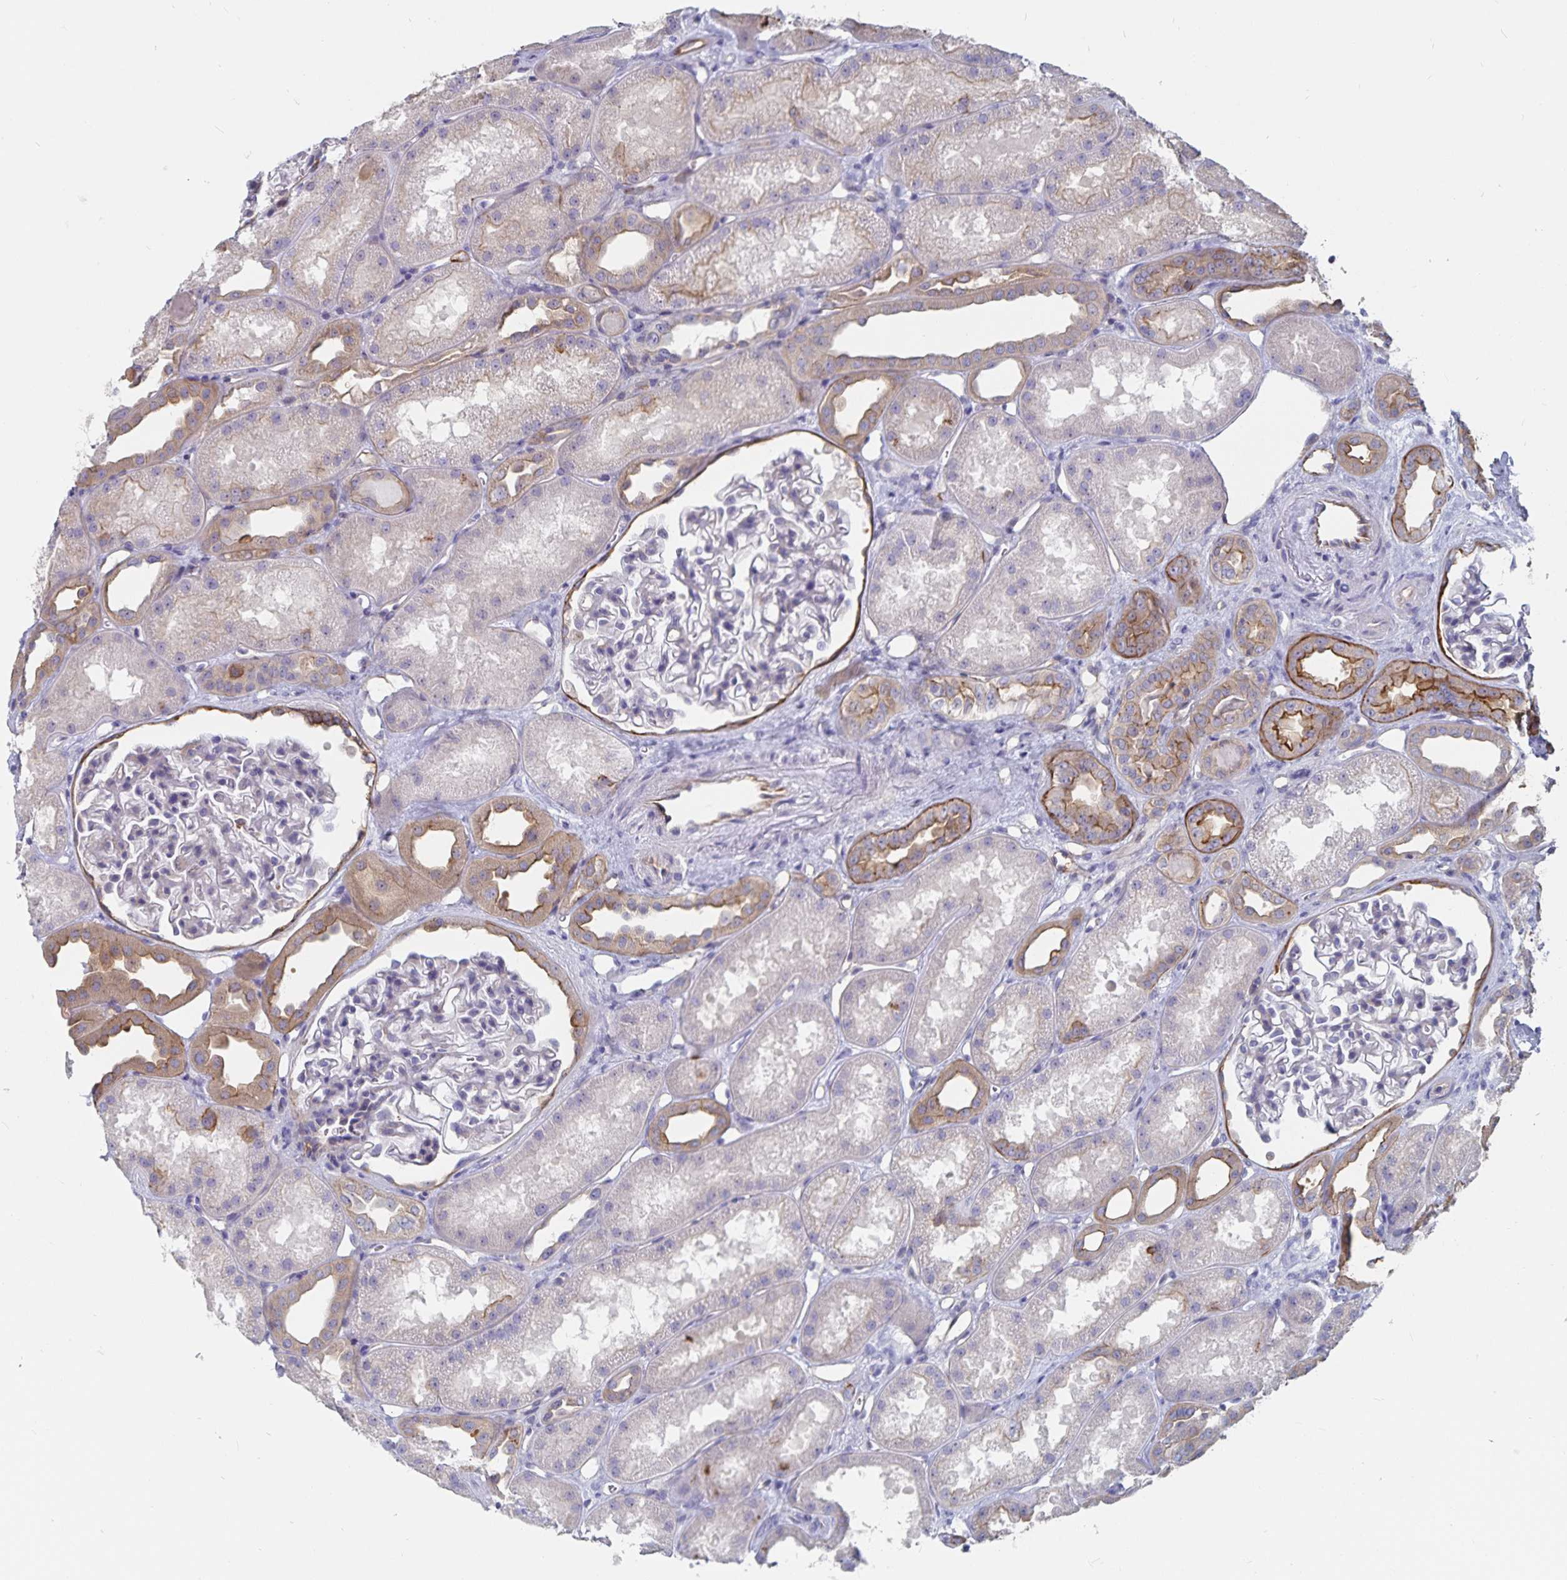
{"staining": {"intensity": "negative", "quantity": "none", "location": "none"}, "tissue": "kidney", "cell_type": "Cells in glomeruli", "image_type": "normal", "snomed": [{"axis": "morphology", "description": "Normal tissue, NOS"}, {"axis": "topography", "description": "Kidney"}], "caption": "Immunohistochemical staining of unremarkable kidney reveals no significant staining in cells in glomeruli.", "gene": "SSTR1", "patient": {"sex": "male", "age": 61}}